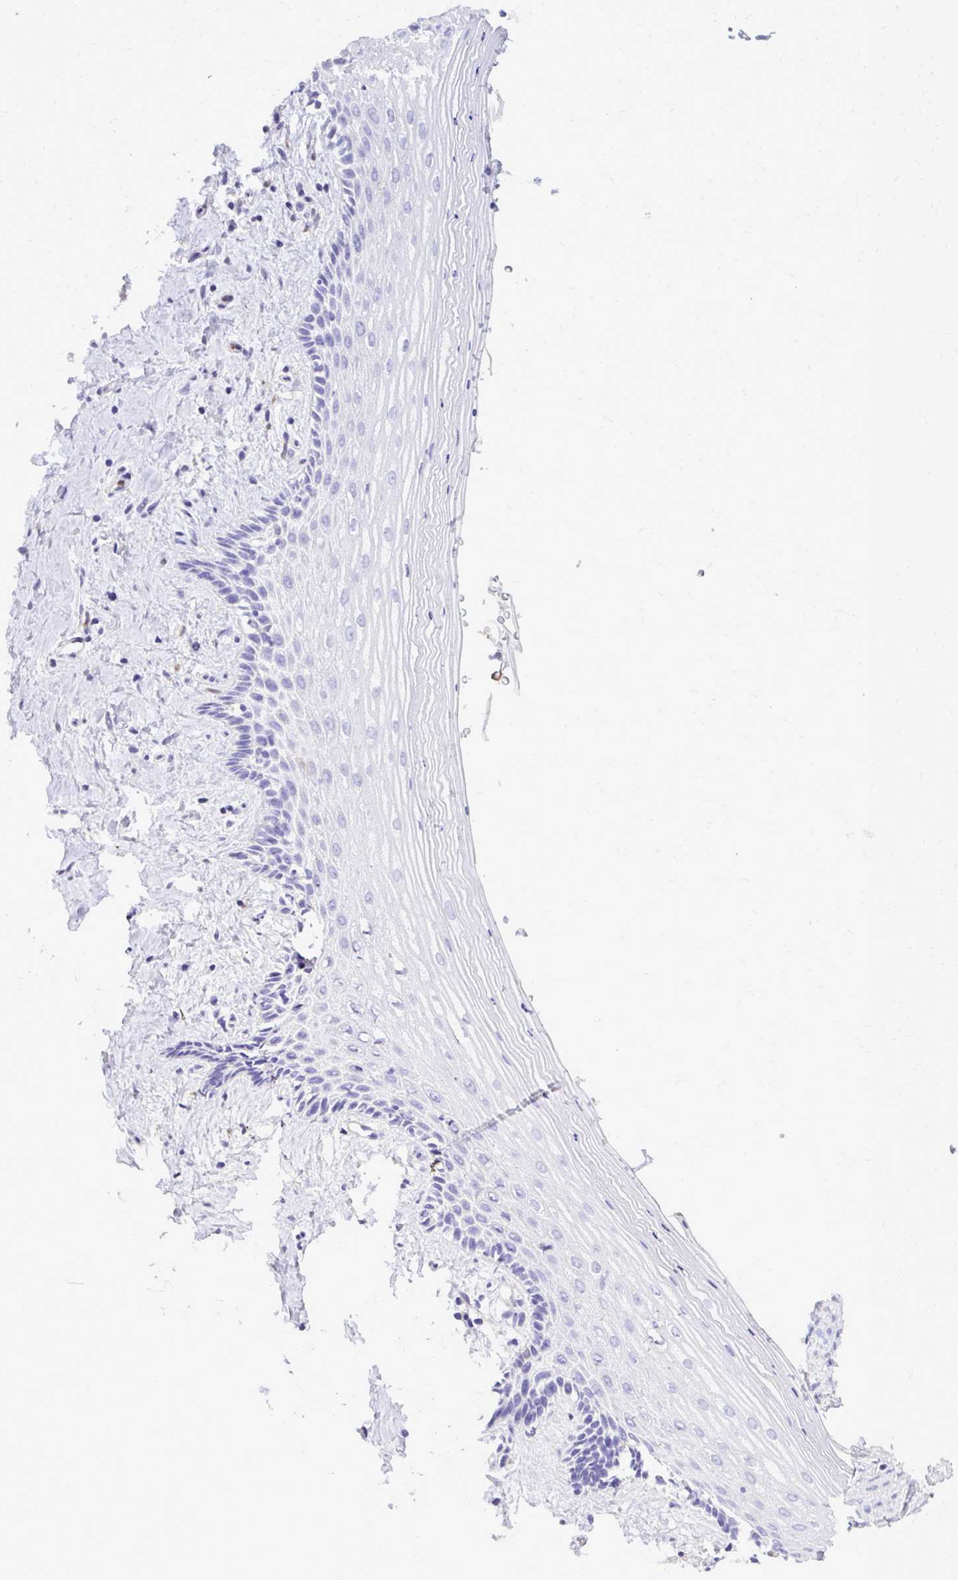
{"staining": {"intensity": "negative", "quantity": "none", "location": "none"}, "tissue": "vagina", "cell_type": "Squamous epithelial cells", "image_type": "normal", "snomed": [{"axis": "morphology", "description": "Normal tissue, NOS"}, {"axis": "topography", "description": "Vagina"}], "caption": "High power microscopy histopathology image of an IHC image of unremarkable vagina, revealing no significant positivity in squamous epithelial cells.", "gene": "CAT", "patient": {"sex": "female", "age": 42}}